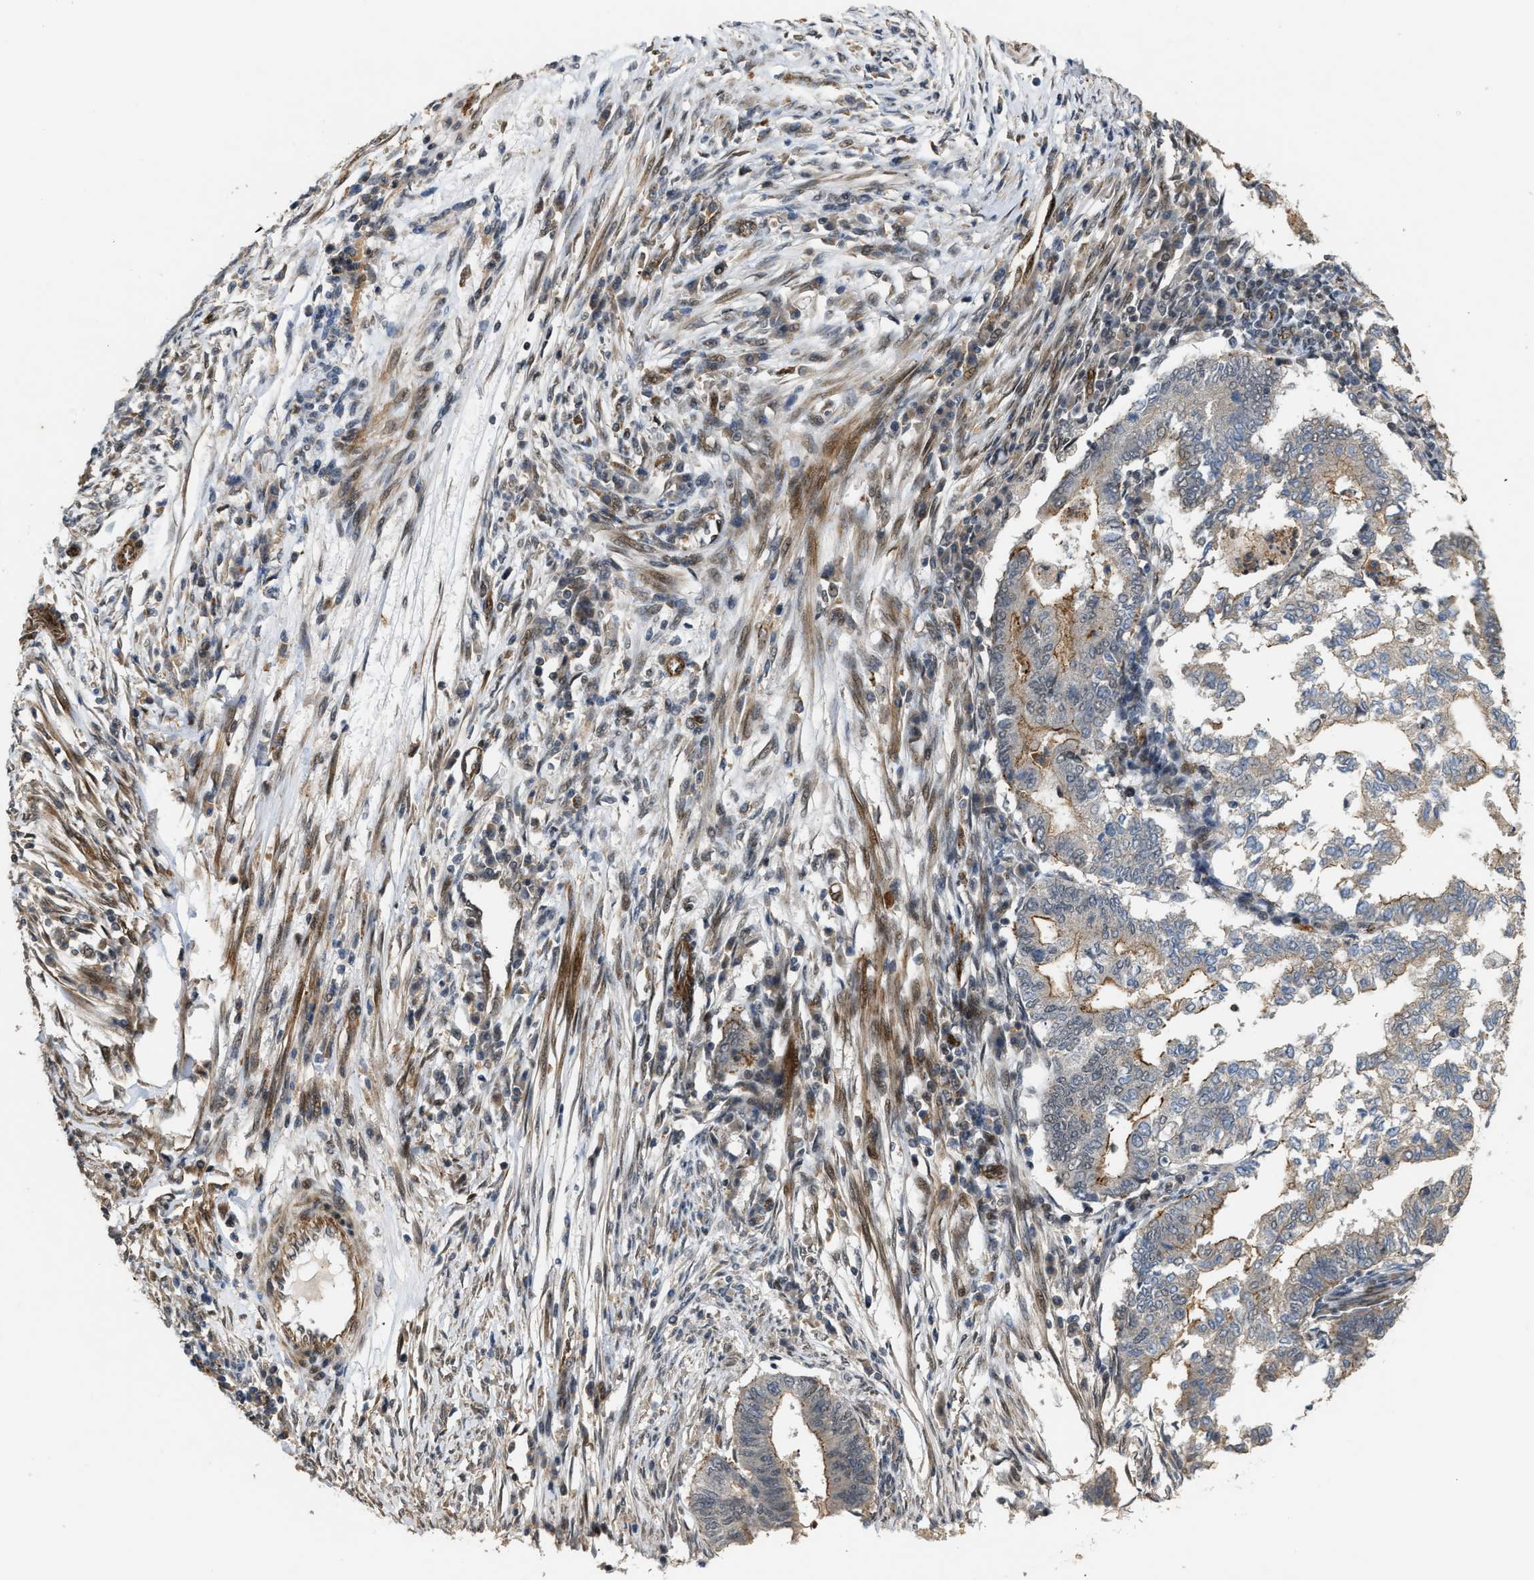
{"staining": {"intensity": "weak", "quantity": "<25%", "location": "cytoplasmic/membranous"}, "tissue": "endometrial cancer", "cell_type": "Tumor cells", "image_type": "cancer", "snomed": [{"axis": "morphology", "description": "Polyp, NOS"}, {"axis": "morphology", "description": "Adenocarcinoma, NOS"}, {"axis": "morphology", "description": "Adenoma, NOS"}, {"axis": "topography", "description": "Endometrium"}], "caption": "DAB immunohistochemical staining of human endometrial cancer (adenoma) displays no significant positivity in tumor cells.", "gene": "DPF2", "patient": {"sex": "female", "age": 79}}